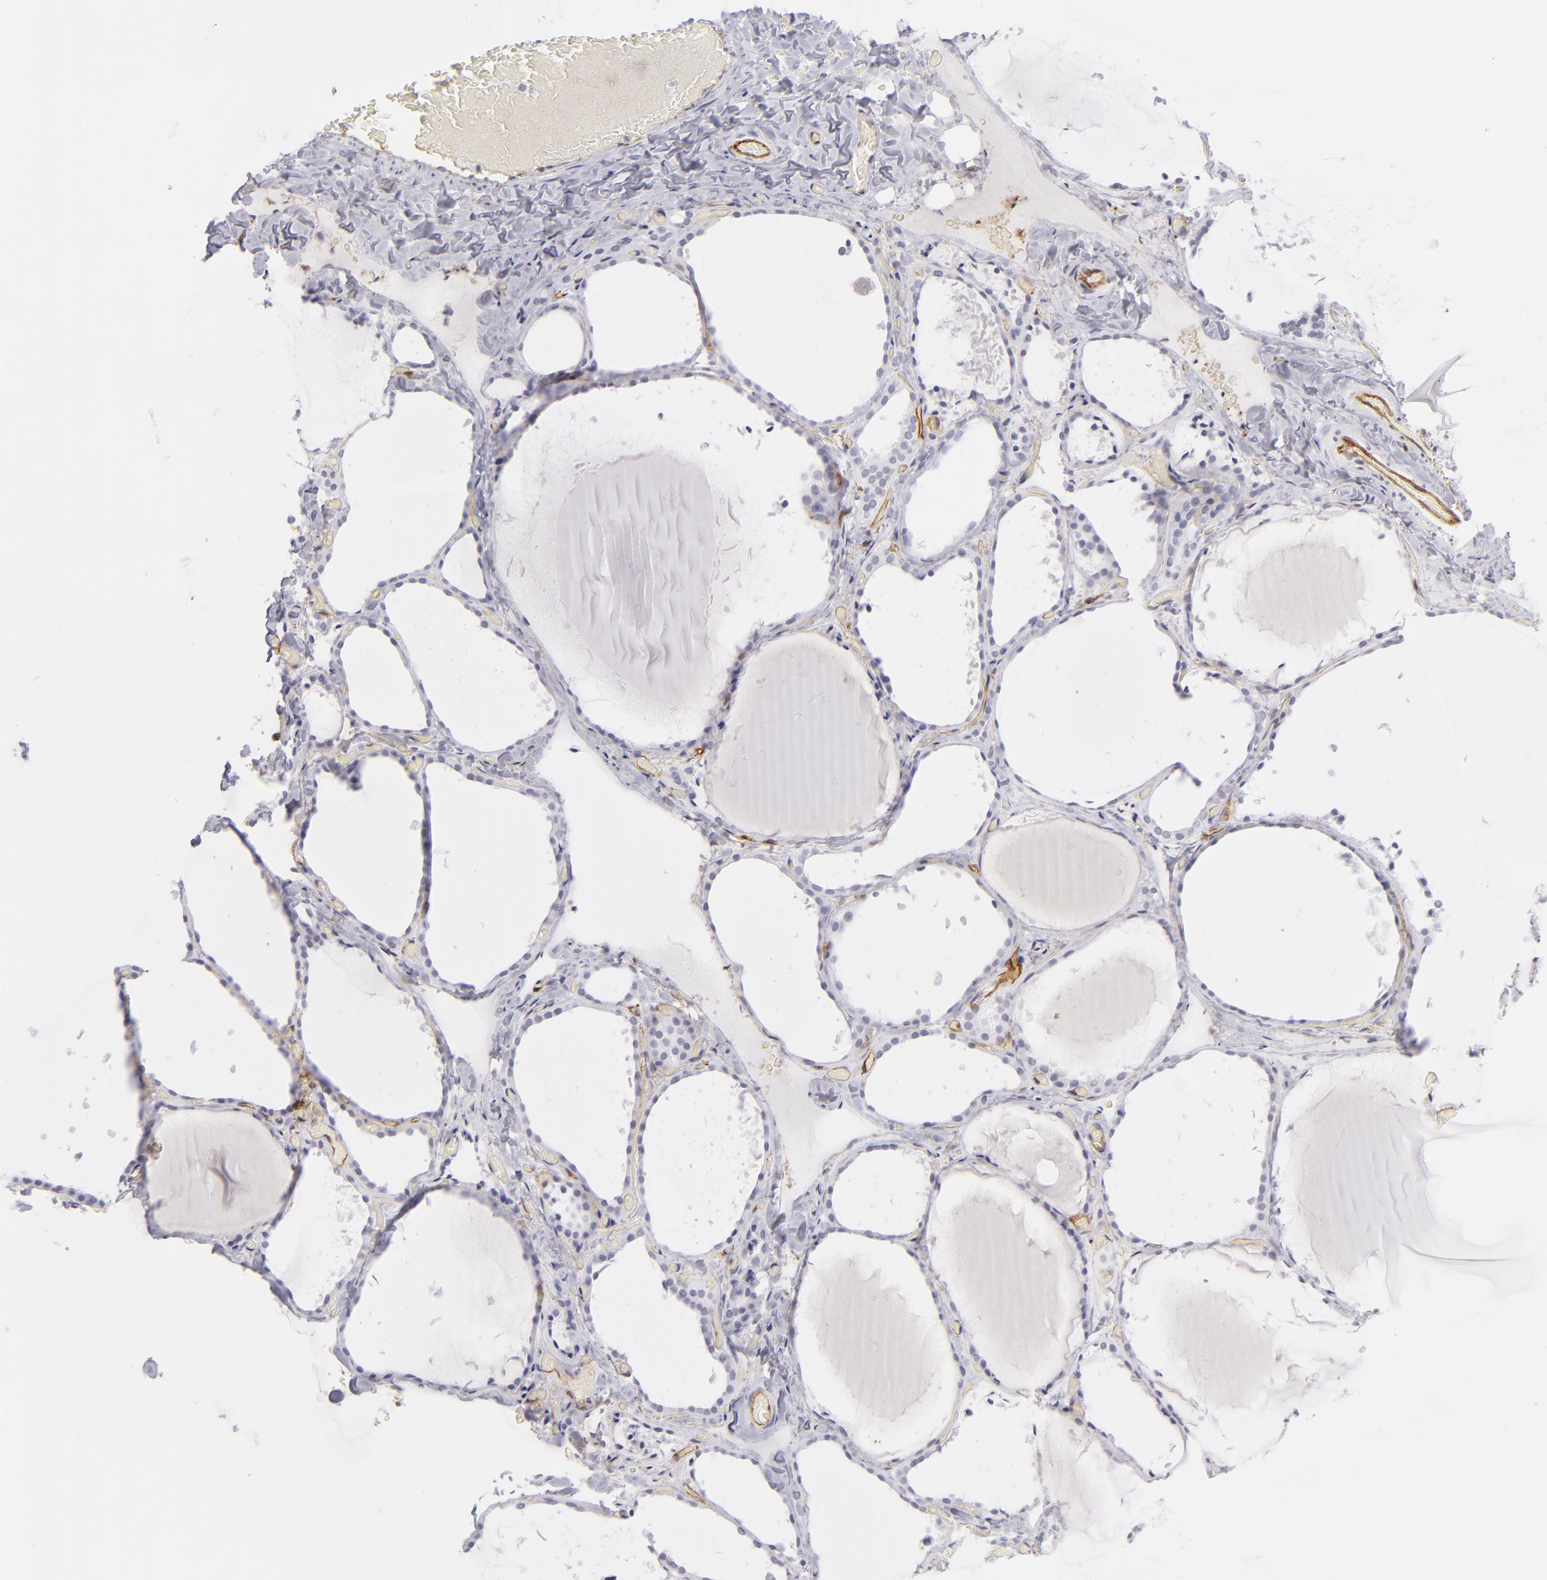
{"staining": {"intensity": "negative", "quantity": "none", "location": "none"}, "tissue": "thyroid gland", "cell_type": "Glandular cells", "image_type": "normal", "snomed": [{"axis": "morphology", "description": "Normal tissue, NOS"}, {"axis": "topography", "description": "Thyroid gland"}], "caption": "DAB (3,3'-diaminobenzidine) immunohistochemical staining of unremarkable human thyroid gland displays no significant expression in glandular cells.", "gene": "THBD", "patient": {"sex": "female", "age": 22}}